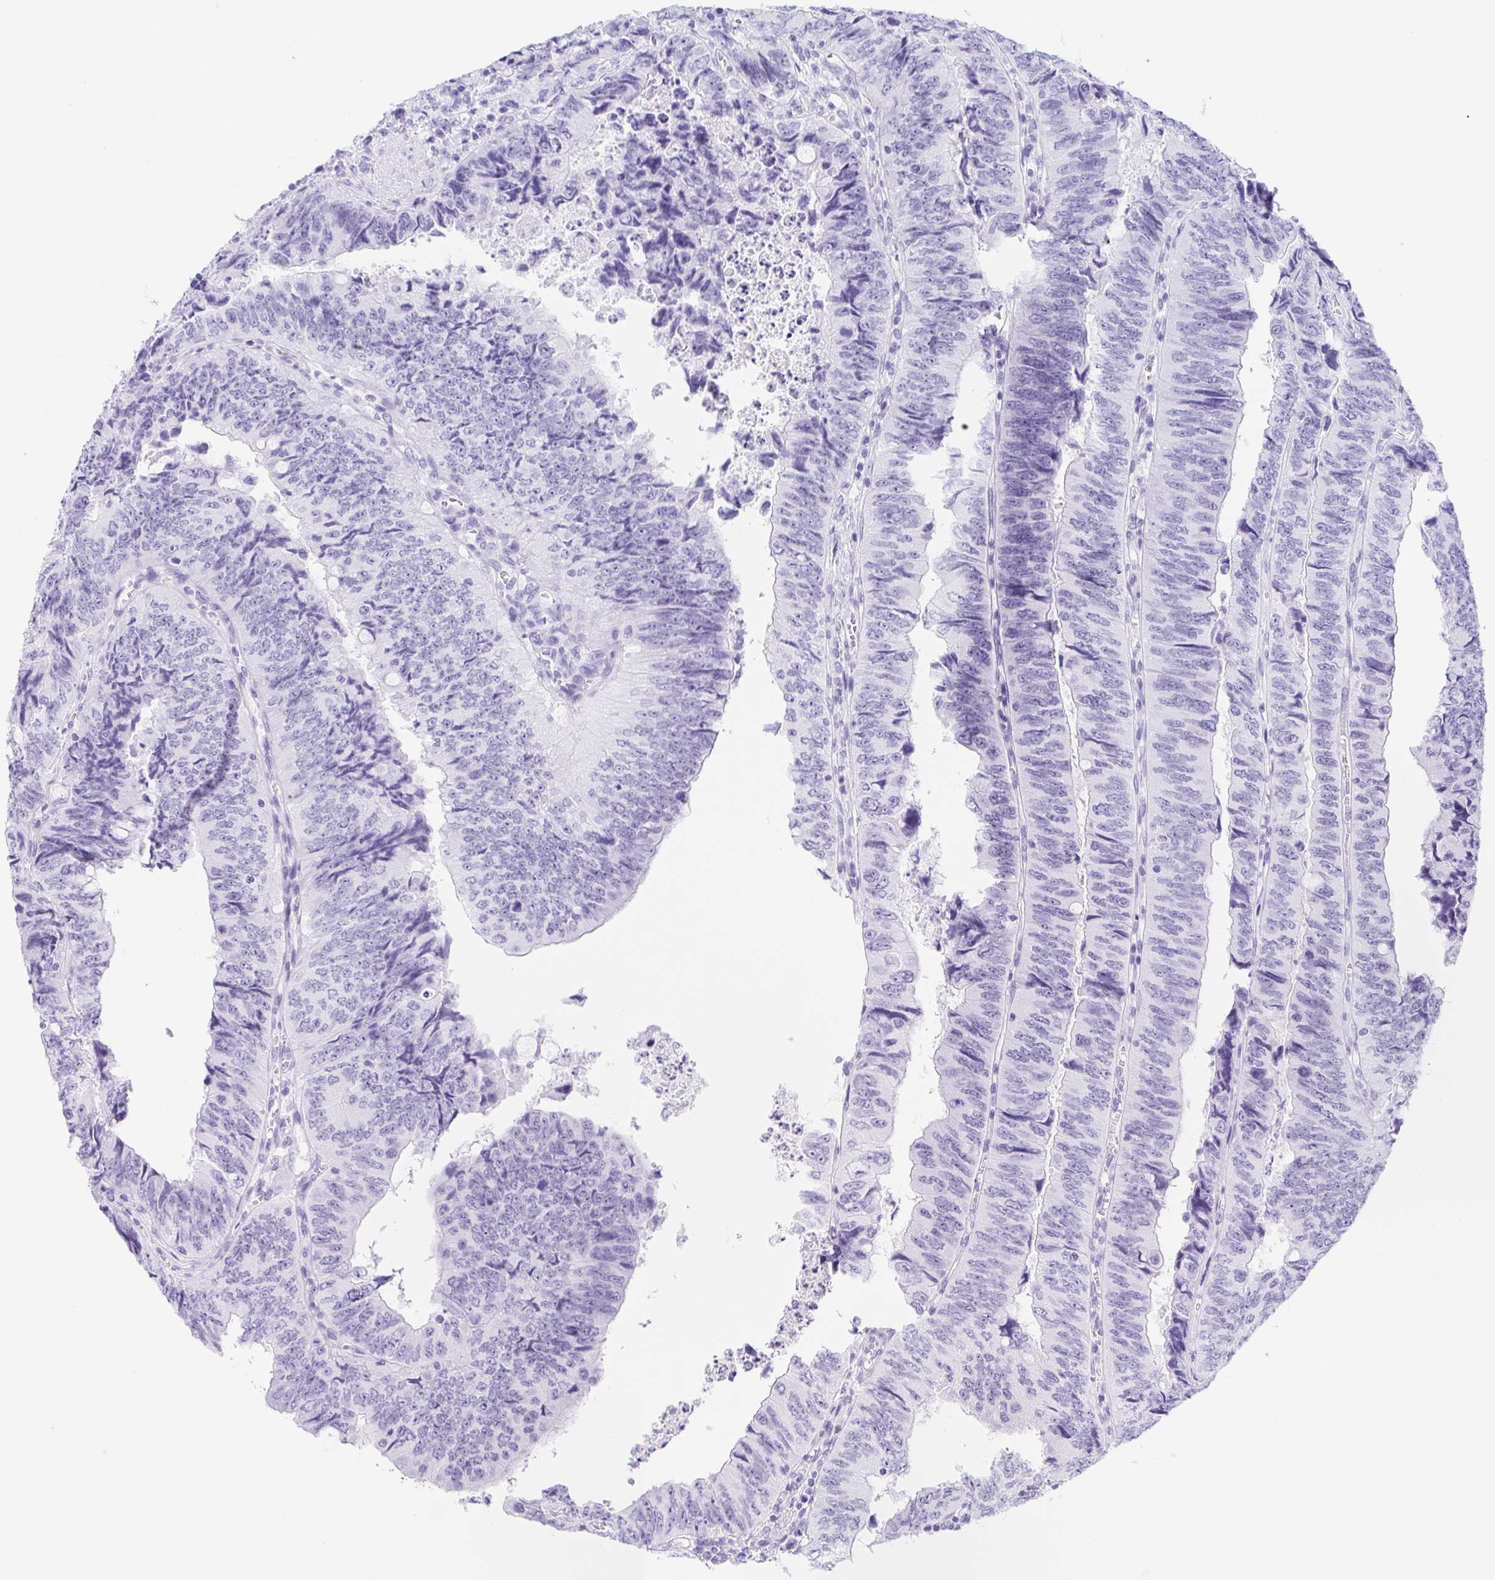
{"staining": {"intensity": "negative", "quantity": "none", "location": "none"}, "tissue": "colorectal cancer", "cell_type": "Tumor cells", "image_type": "cancer", "snomed": [{"axis": "morphology", "description": "Adenocarcinoma, NOS"}, {"axis": "topography", "description": "Colon"}], "caption": "The IHC image has no significant positivity in tumor cells of colorectal cancer (adenocarcinoma) tissue.", "gene": "CYP21A2", "patient": {"sex": "female", "age": 84}}